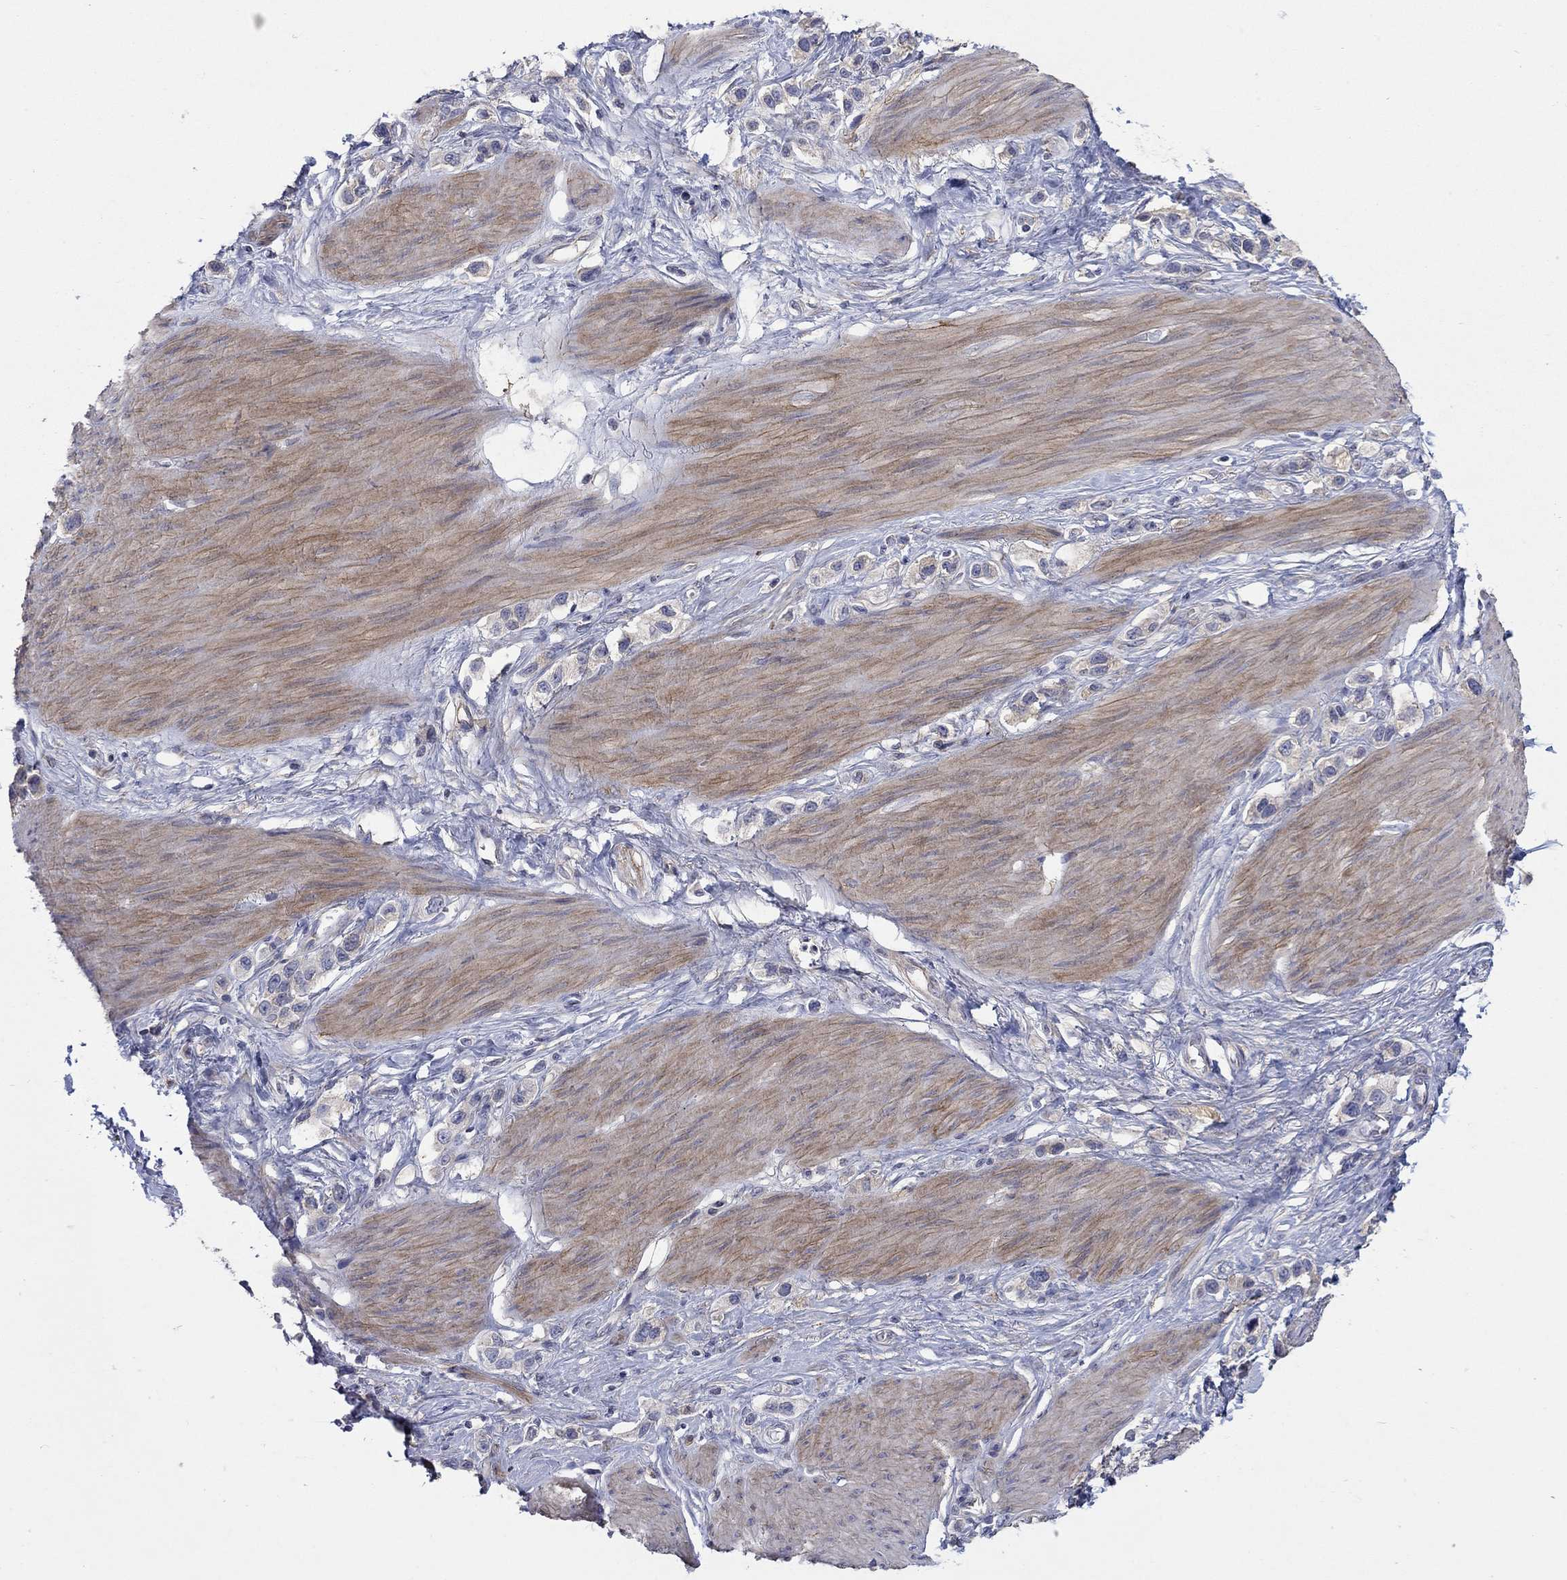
{"staining": {"intensity": "negative", "quantity": "none", "location": "none"}, "tissue": "stomach cancer", "cell_type": "Tumor cells", "image_type": "cancer", "snomed": [{"axis": "morphology", "description": "Normal tissue, NOS"}, {"axis": "morphology", "description": "Adenocarcinoma, NOS"}, {"axis": "morphology", "description": "Adenocarcinoma, High grade"}, {"axis": "topography", "description": "Stomach, upper"}, {"axis": "topography", "description": "Stomach"}], "caption": "Human stomach cancer stained for a protein using immunohistochemistry (IHC) shows no positivity in tumor cells.", "gene": "TPRN", "patient": {"sex": "female", "age": 65}}